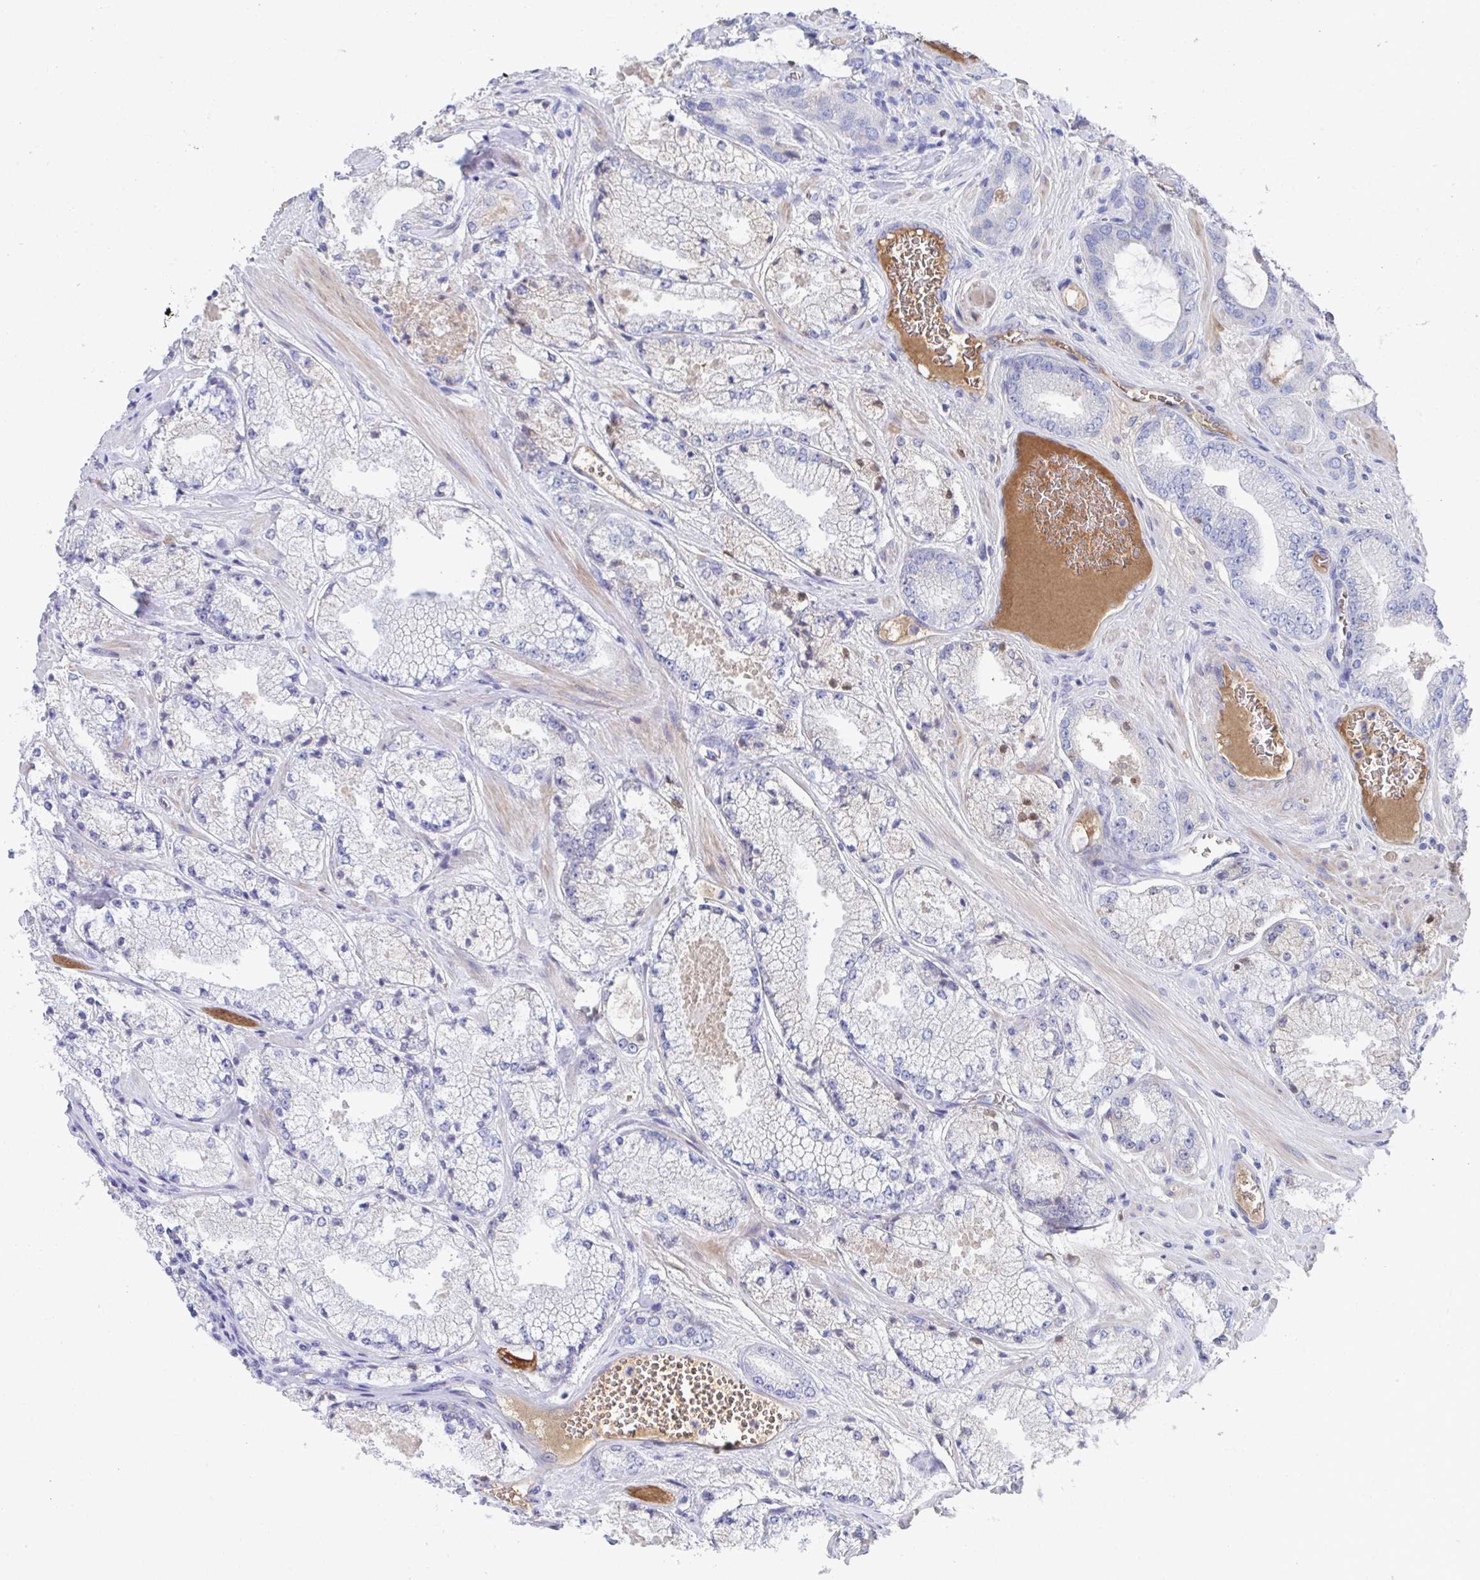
{"staining": {"intensity": "negative", "quantity": "none", "location": "none"}, "tissue": "prostate cancer", "cell_type": "Tumor cells", "image_type": "cancer", "snomed": [{"axis": "morphology", "description": "Adenocarcinoma, High grade"}, {"axis": "topography", "description": "Prostate"}], "caption": "There is no significant expression in tumor cells of adenocarcinoma (high-grade) (prostate).", "gene": "TNFAIP6", "patient": {"sex": "male", "age": 63}}